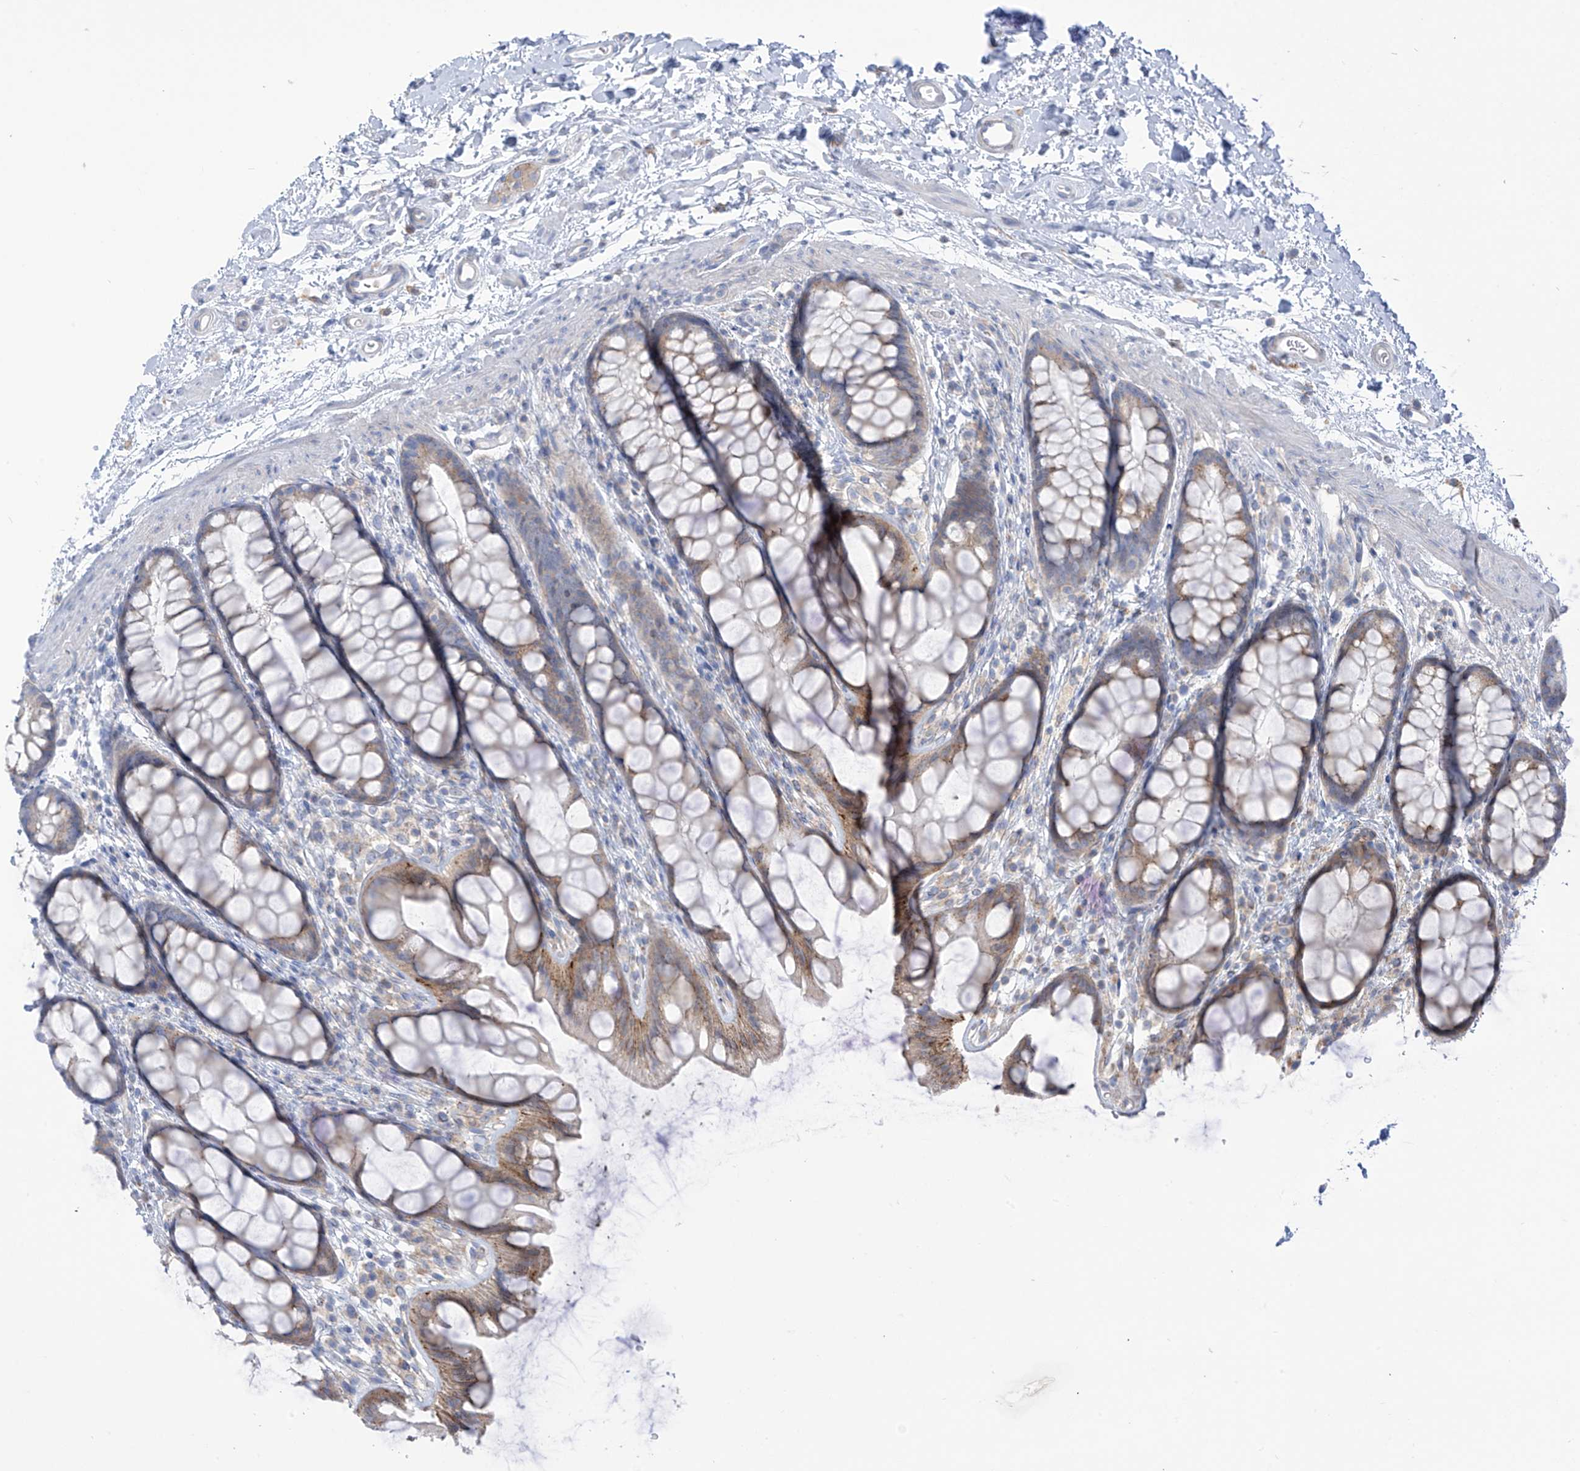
{"staining": {"intensity": "moderate", "quantity": "25%-75%", "location": "cytoplasmic/membranous"}, "tissue": "rectum", "cell_type": "Glandular cells", "image_type": "normal", "snomed": [{"axis": "morphology", "description": "Normal tissue, NOS"}, {"axis": "topography", "description": "Rectum"}], "caption": "This photomicrograph shows immunohistochemistry staining of benign rectum, with medium moderate cytoplasmic/membranous expression in approximately 25%-75% of glandular cells.", "gene": "FABP2", "patient": {"sex": "female", "age": 65}}